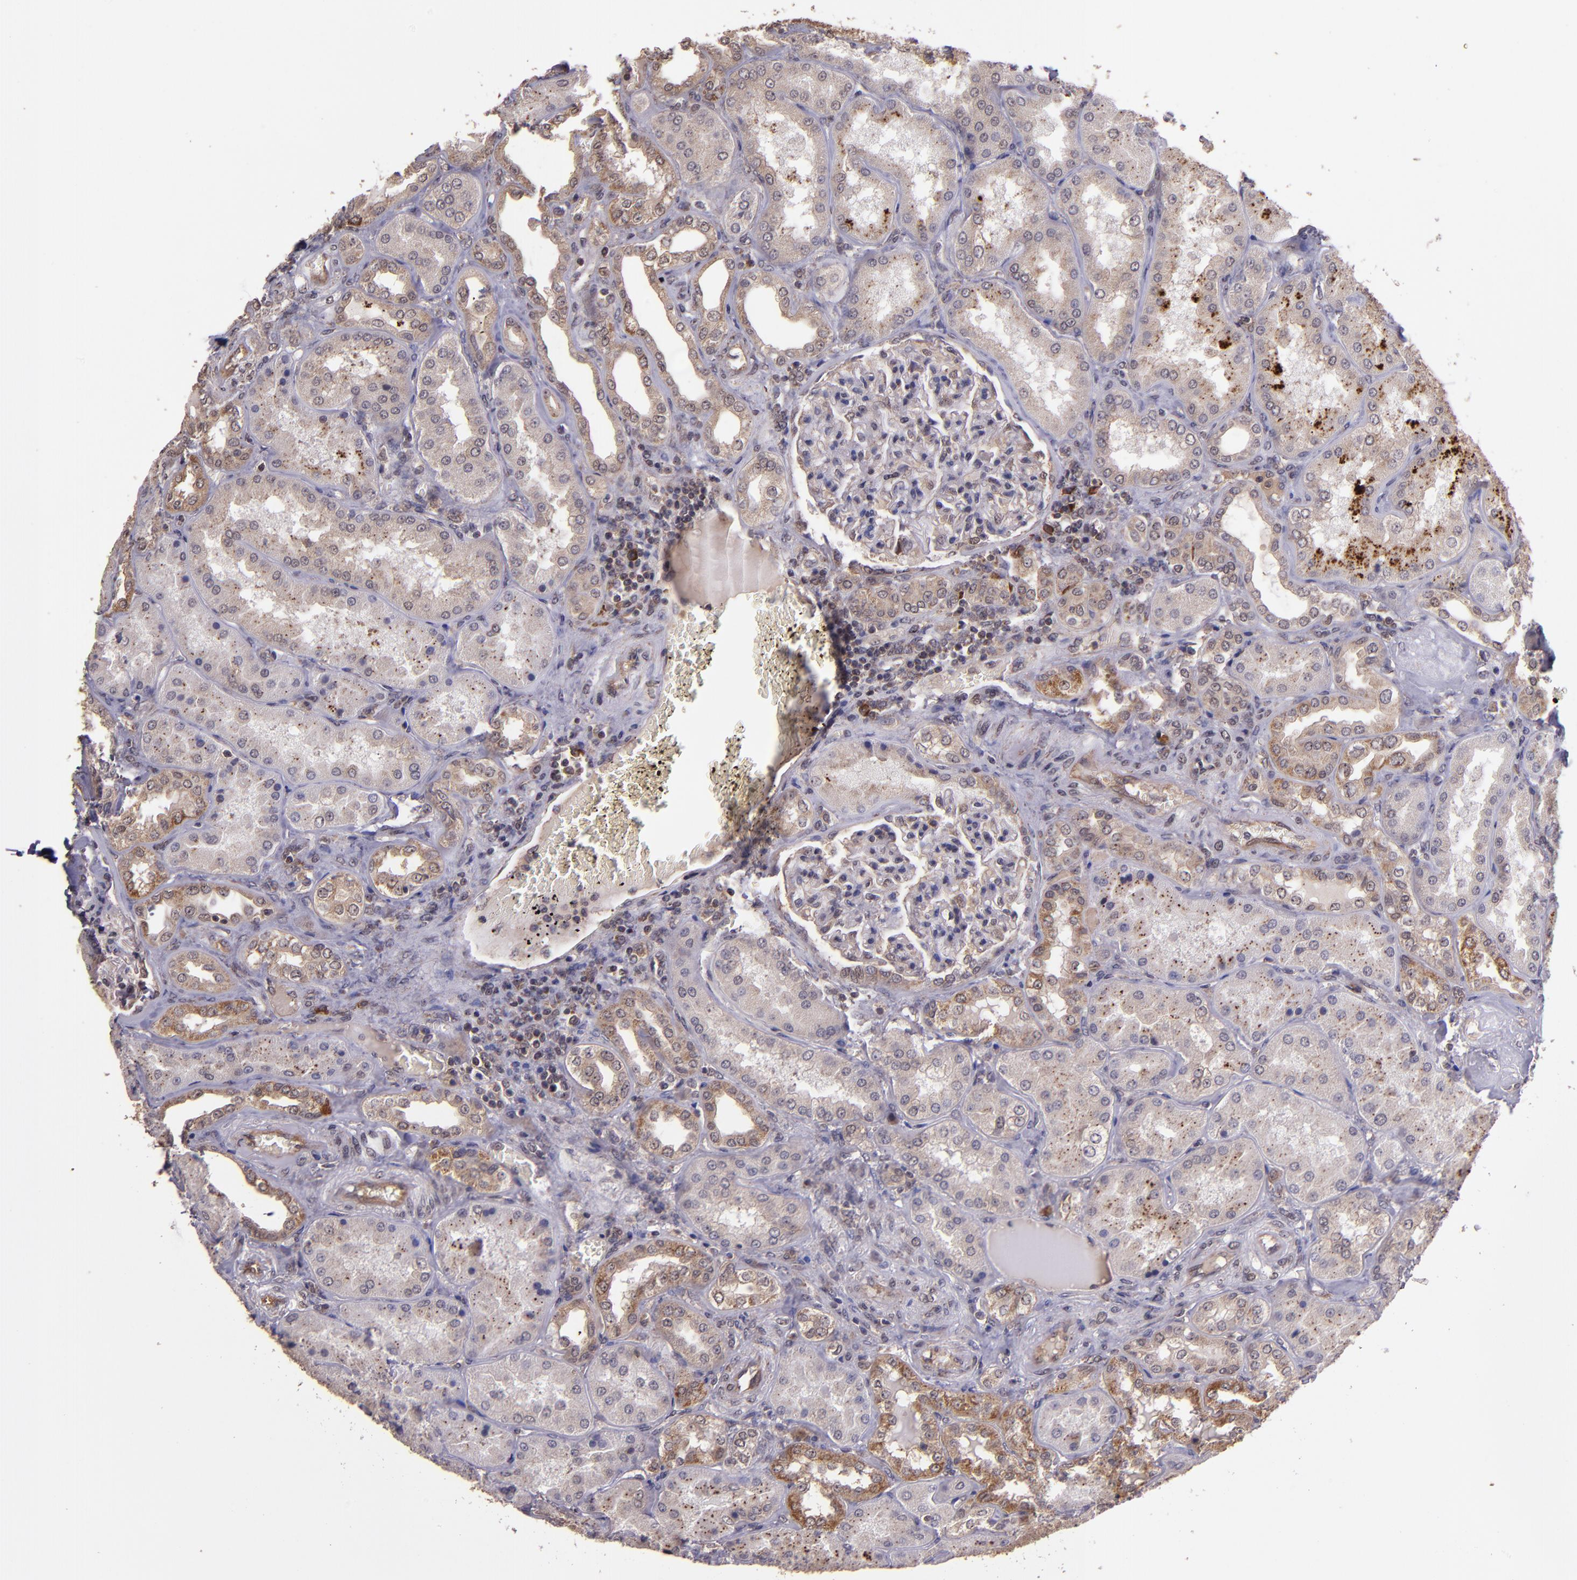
{"staining": {"intensity": "weak", "quantity": ">75%", "location": "cytoplasmic/membranous"}, "tissue": "kidney", "cell_type": "Cells in glomeruli", "image_type": "normal", "snomed": [{"axis": "morphology", "description": "Normal tissue, NOS"}, {"axis": "topography", "description": "Kidney"}], "caption": "Brown immunohistochemical staining in normal human kidney shows weak cytoplasmic/membranous expression in approximately >75% of cells in glomeruli.", "gene": "USP51", "patient": {"sex": "female", "age": 56}}